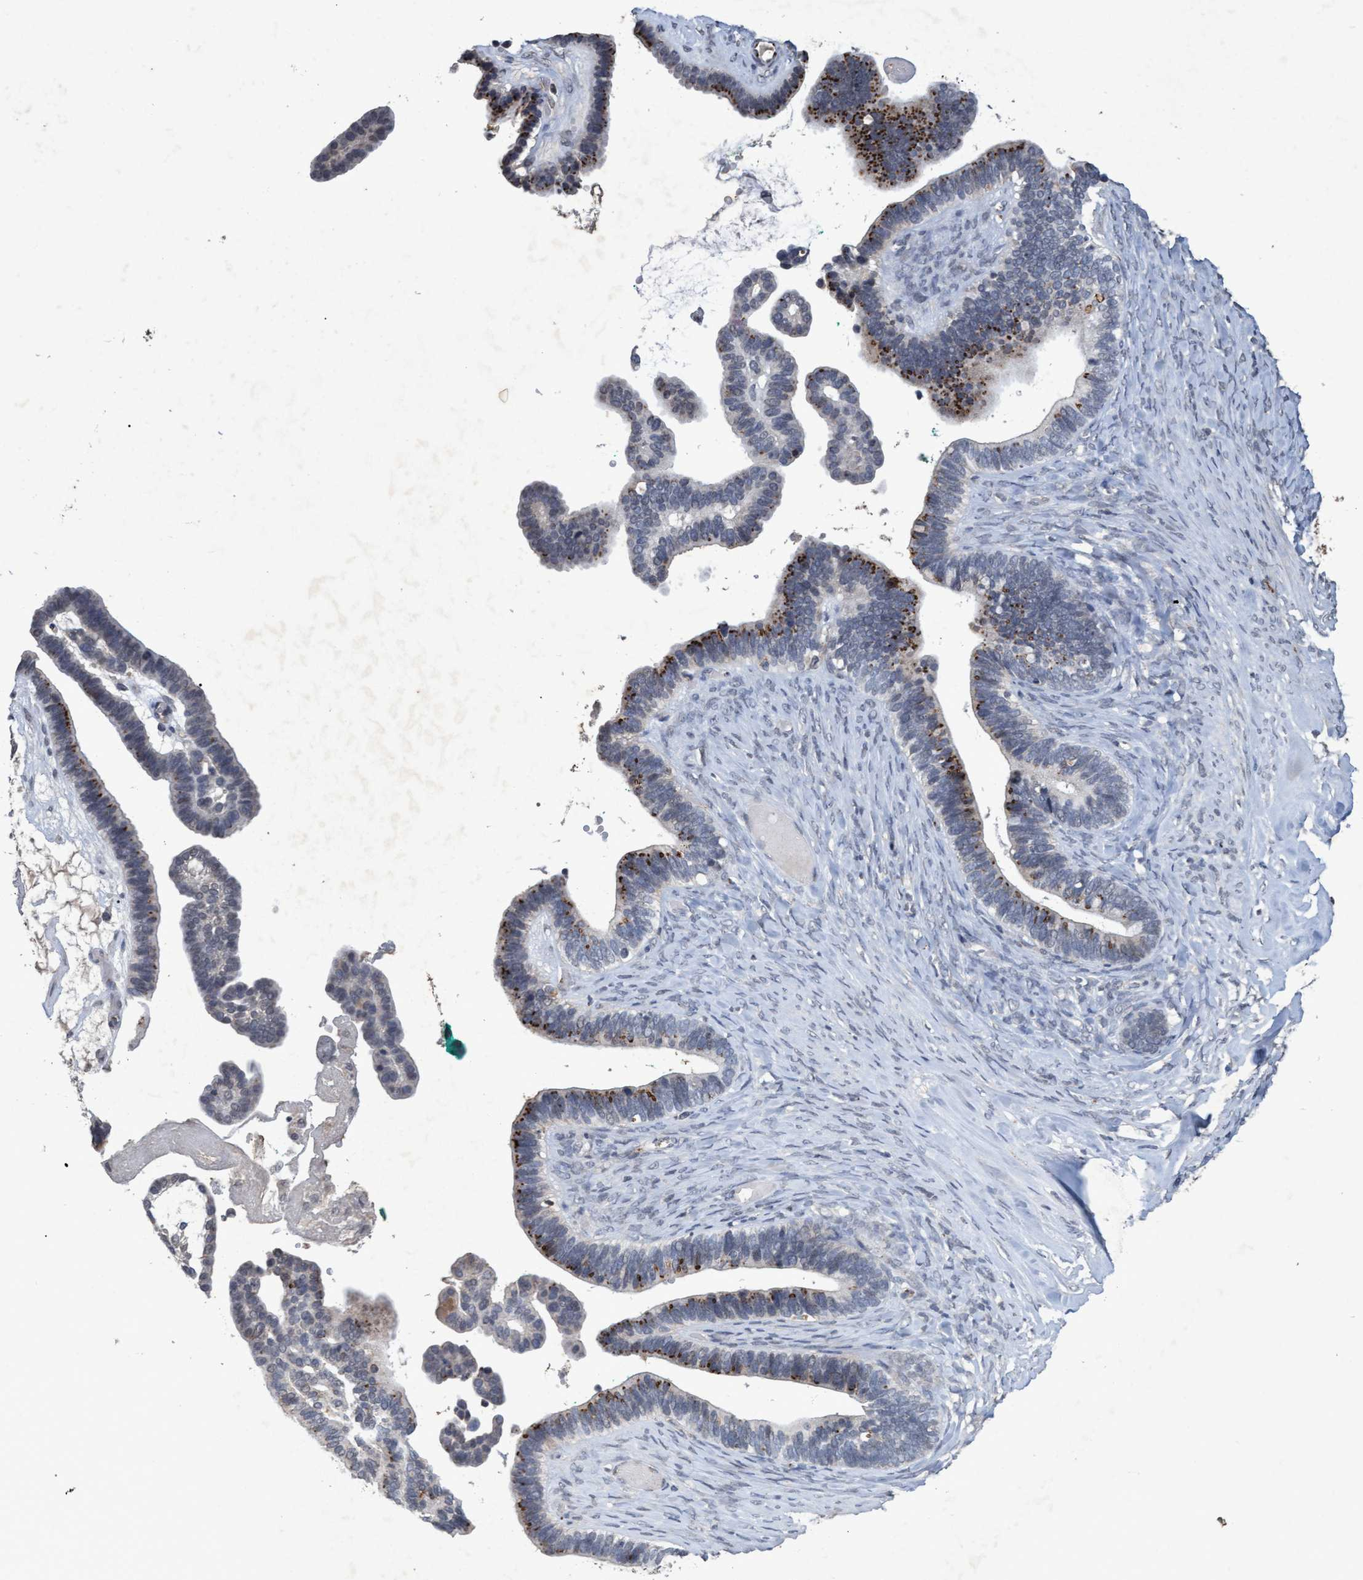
{"staining": {"intensity": "strong", "quantity": "25%-75%", "location": "cytoplasmic/membranous"}, "tissue": "ovarian cancer", "cell_type": "Tumor cells", "image_type": "cancer", "snomed": [{"axis": "morphology", "description": "Cystadenocarcinoma, serous, NOS"}, {"axis": "topography", "description": "Ovary"}], "caption": "Strong cytoplasmic/membranous positivity is present in about 25%-75% of tumor cells in ovarian cancer.", "gene": "GALC", "patient": {"sex": "female", "age": 56}}